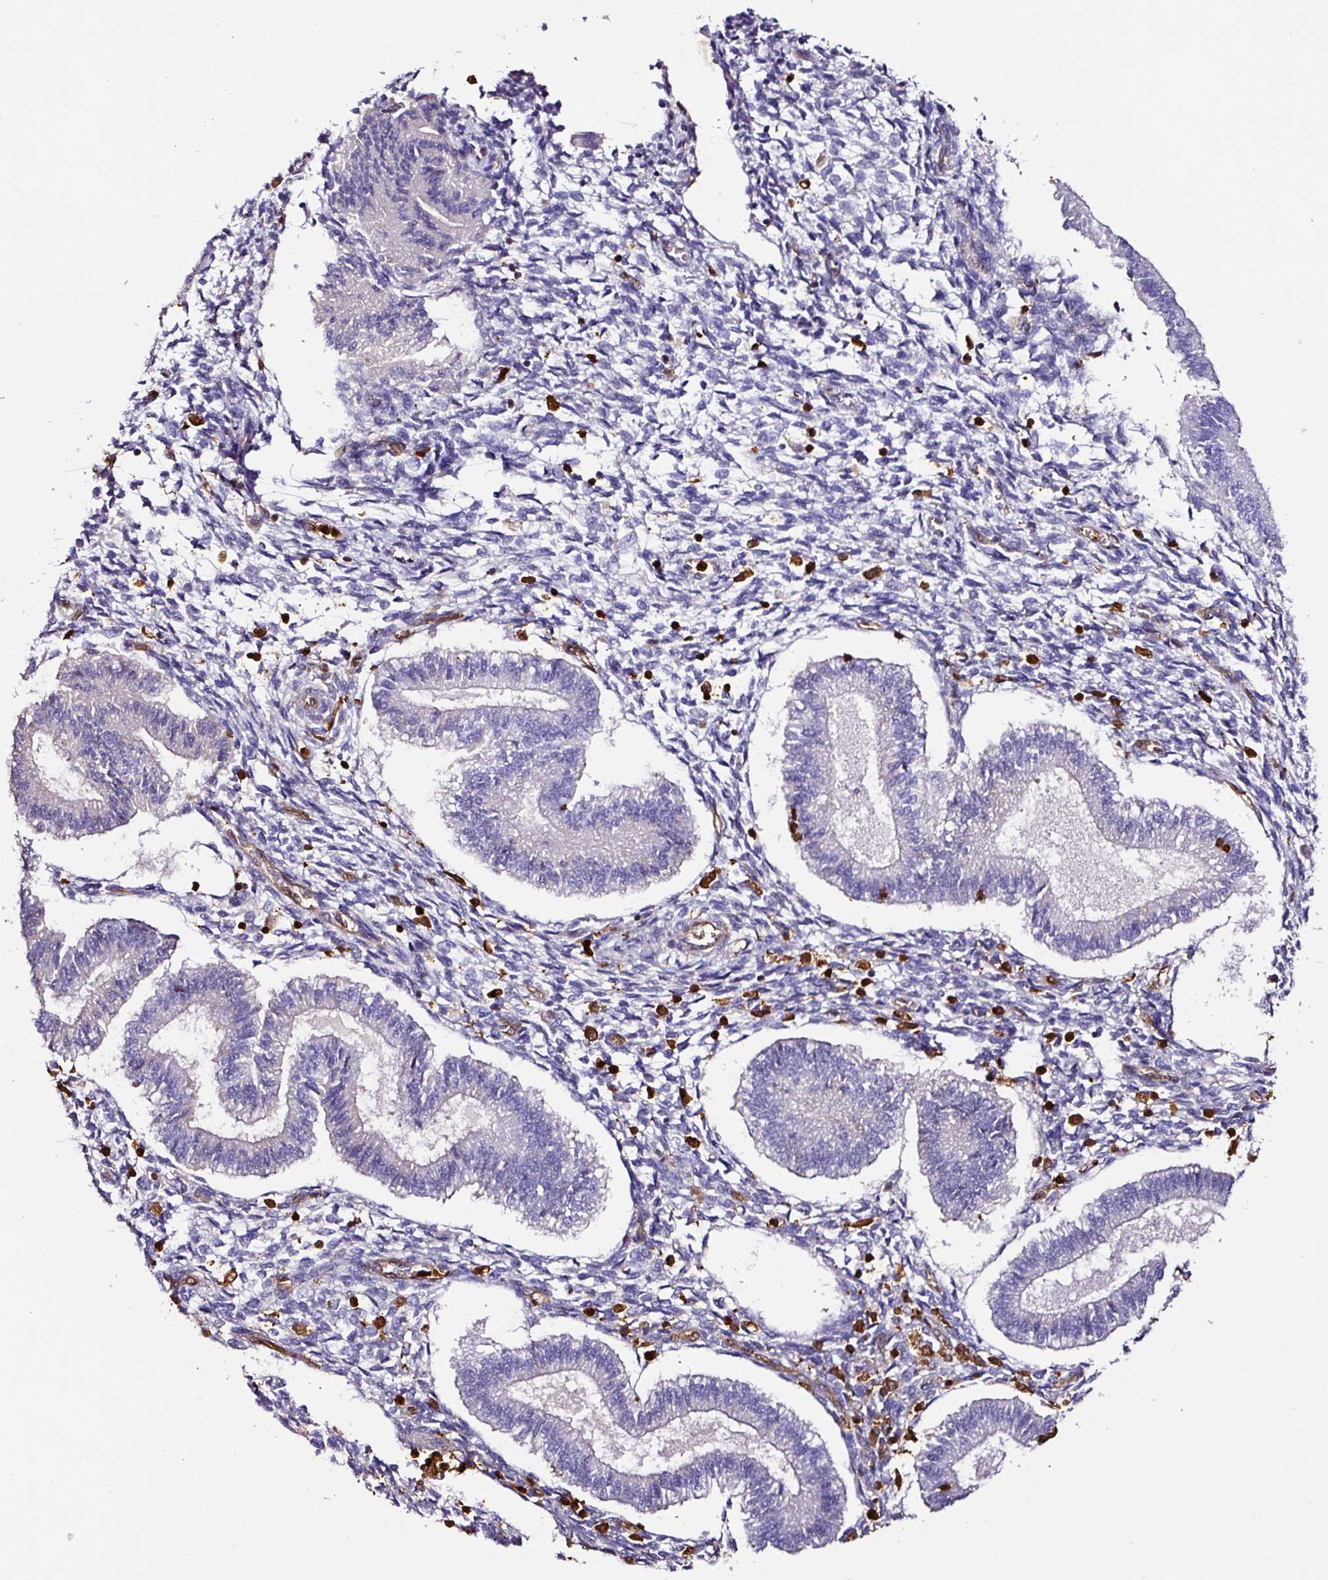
{"staining": {"intensity": "strong", "quantity": "<25%", "location": "cytoplasmic/membranous,nuclear"}, "tissue": "endometrium", "cell_type": "Cells in endometrial stroma", "image_type": "normal", "snomed": [{"axis": "morphology", "description": "Normal tissue, NOS"}, {"axis": "topography", "description": "Endometrium"}], "caption": "Strong cytoplasmic/membranous,nuclear protein expression is appreciated in about <25% of cells in endometrial stroma in endometrium.", "gene": "ARHGDIB", "patient": {"sex": "female", "age": 25}}